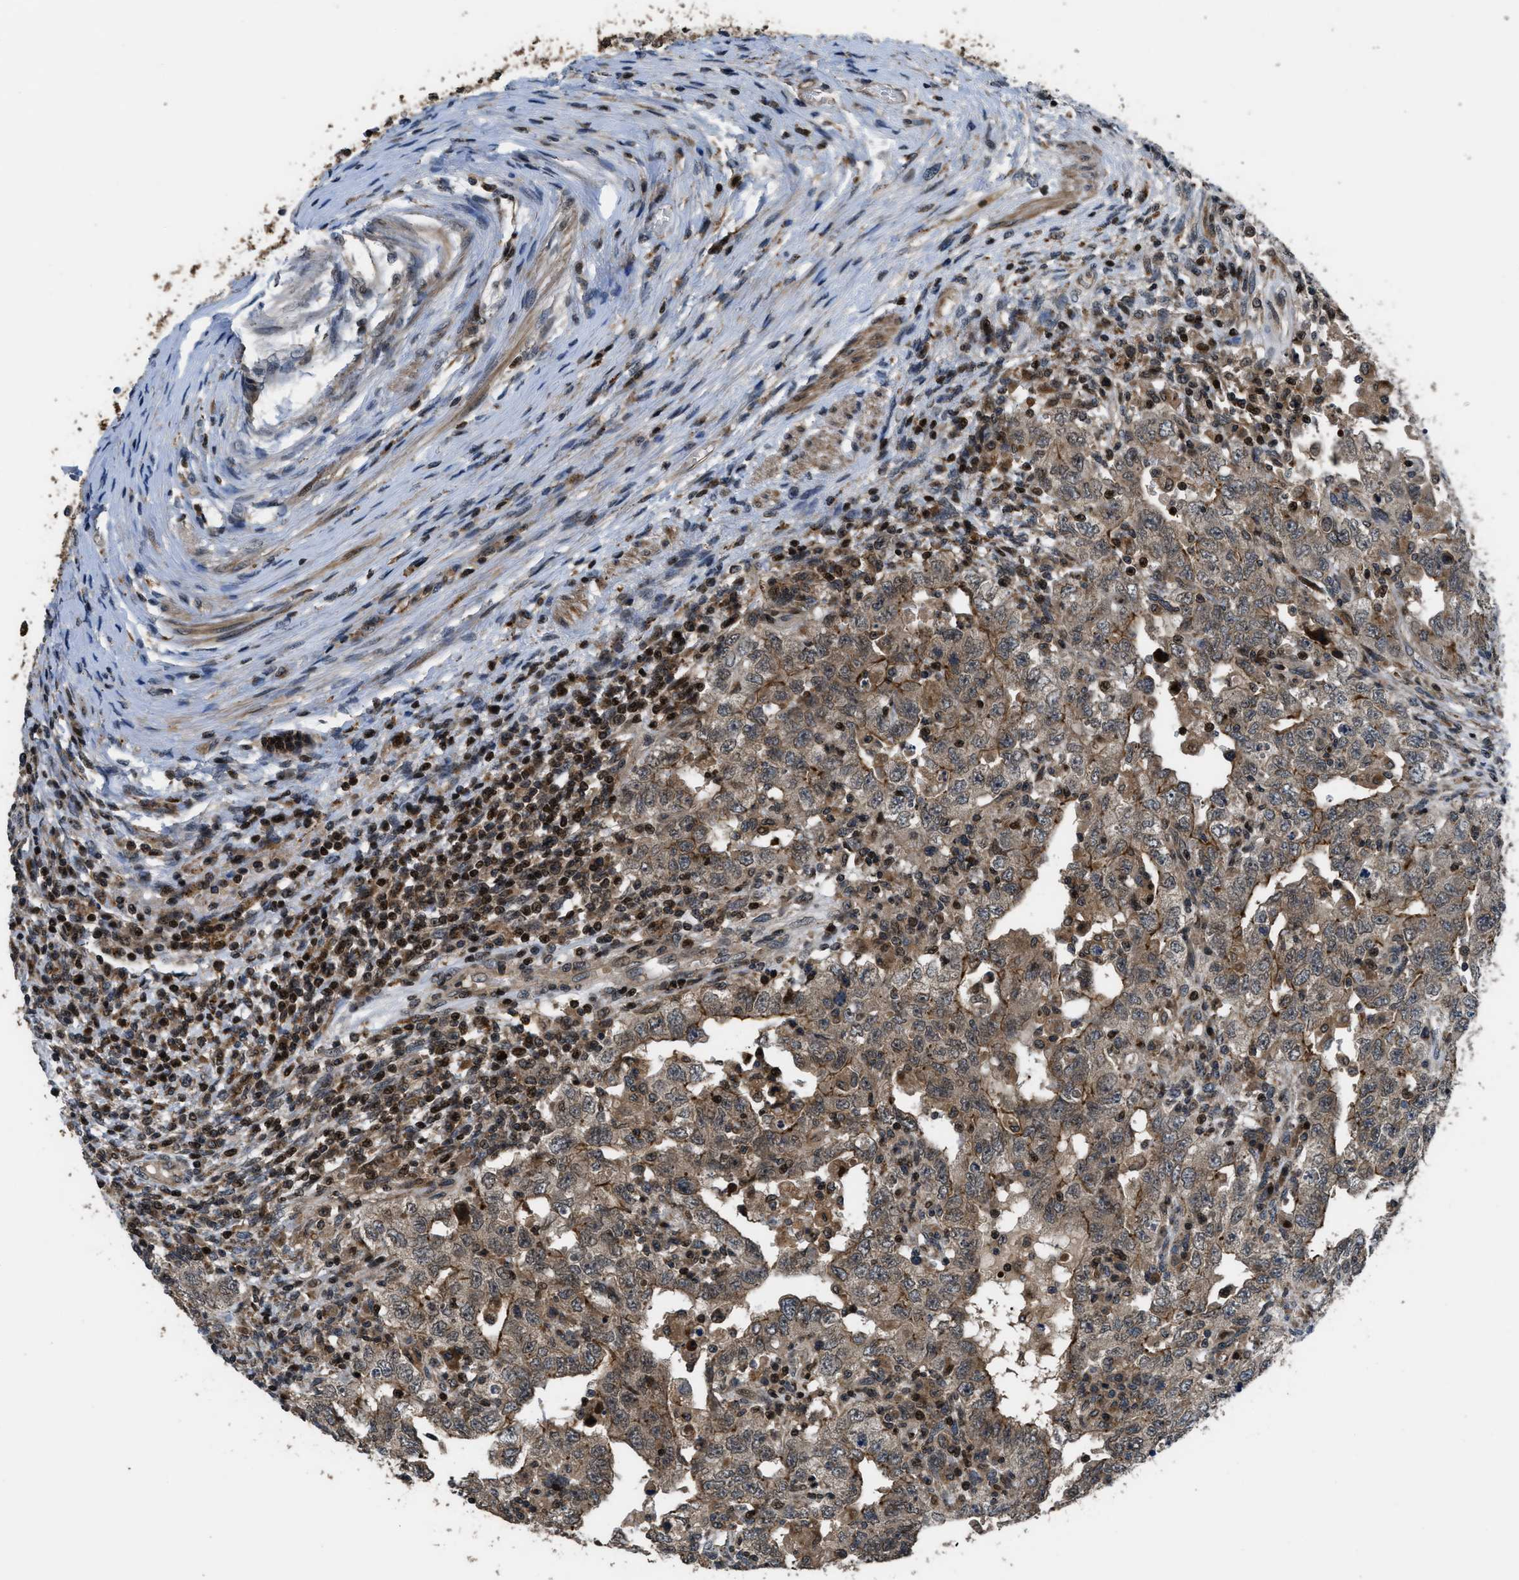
{"staining": {"intensity": "weak", "quantity": ">75%", "location": "cytoplasmic/membranous"}, "tissue": "testis cancer", "cell_type": "Tumor cells", "image_type": "cancer", "snomed": [{"axis": "morphology", "description": "Carcinoma, Embryonal, NOS"}, {"axis": "topography", "description": "Testis"}], "caption": "Approximately >75% of tumor cells in human testis cancer demonstrate weak cytoplasmic/membranous protein staining as visualized by brown immunohistochemical staining.", "gene": "CTBS", "patient": {"sex": "male", "age": 26}}